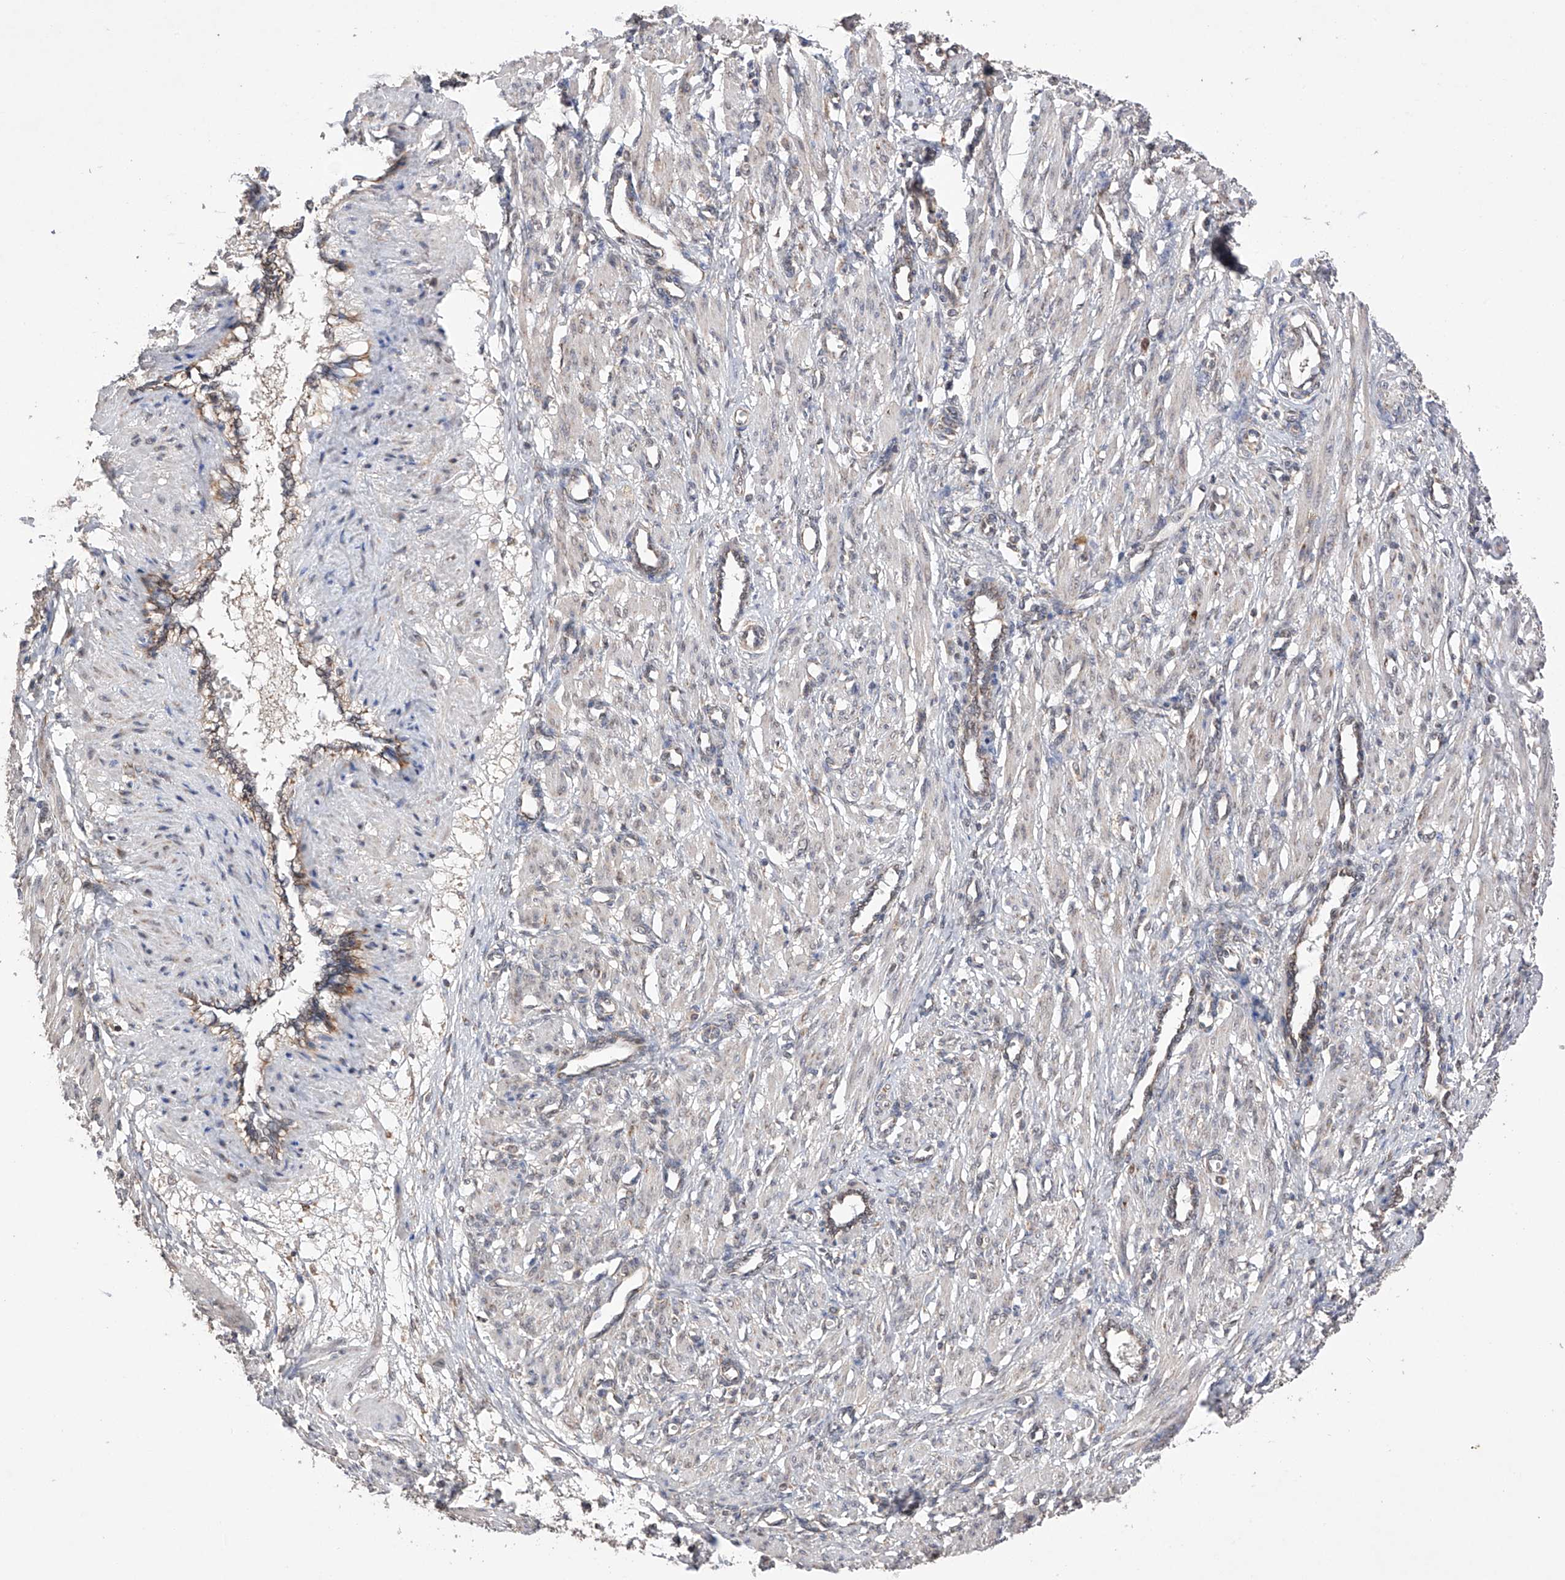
{"staining": {"intensity": "negative", "quantity": "none", "location": "none"}, "tissue": "smooth muscle", "cell_type": "Smooth muscle cells", "image_type": "normal", "snomed": [{"axis": "morphology", "description": "Normal tissue, NOS"}, {"axis": "topography", "description": "Endometrium"}], "caption": "Smooth muscle cells are negative for protein expression in normal human smooth muscle. The staining is performed using DAB (3,3'-diaminobenzidine) brown chromogen with nuclei counter-stained in using hematoxylin.", "gene": "SDHAF4", "patient": {"sex": "female", "age": 33}}